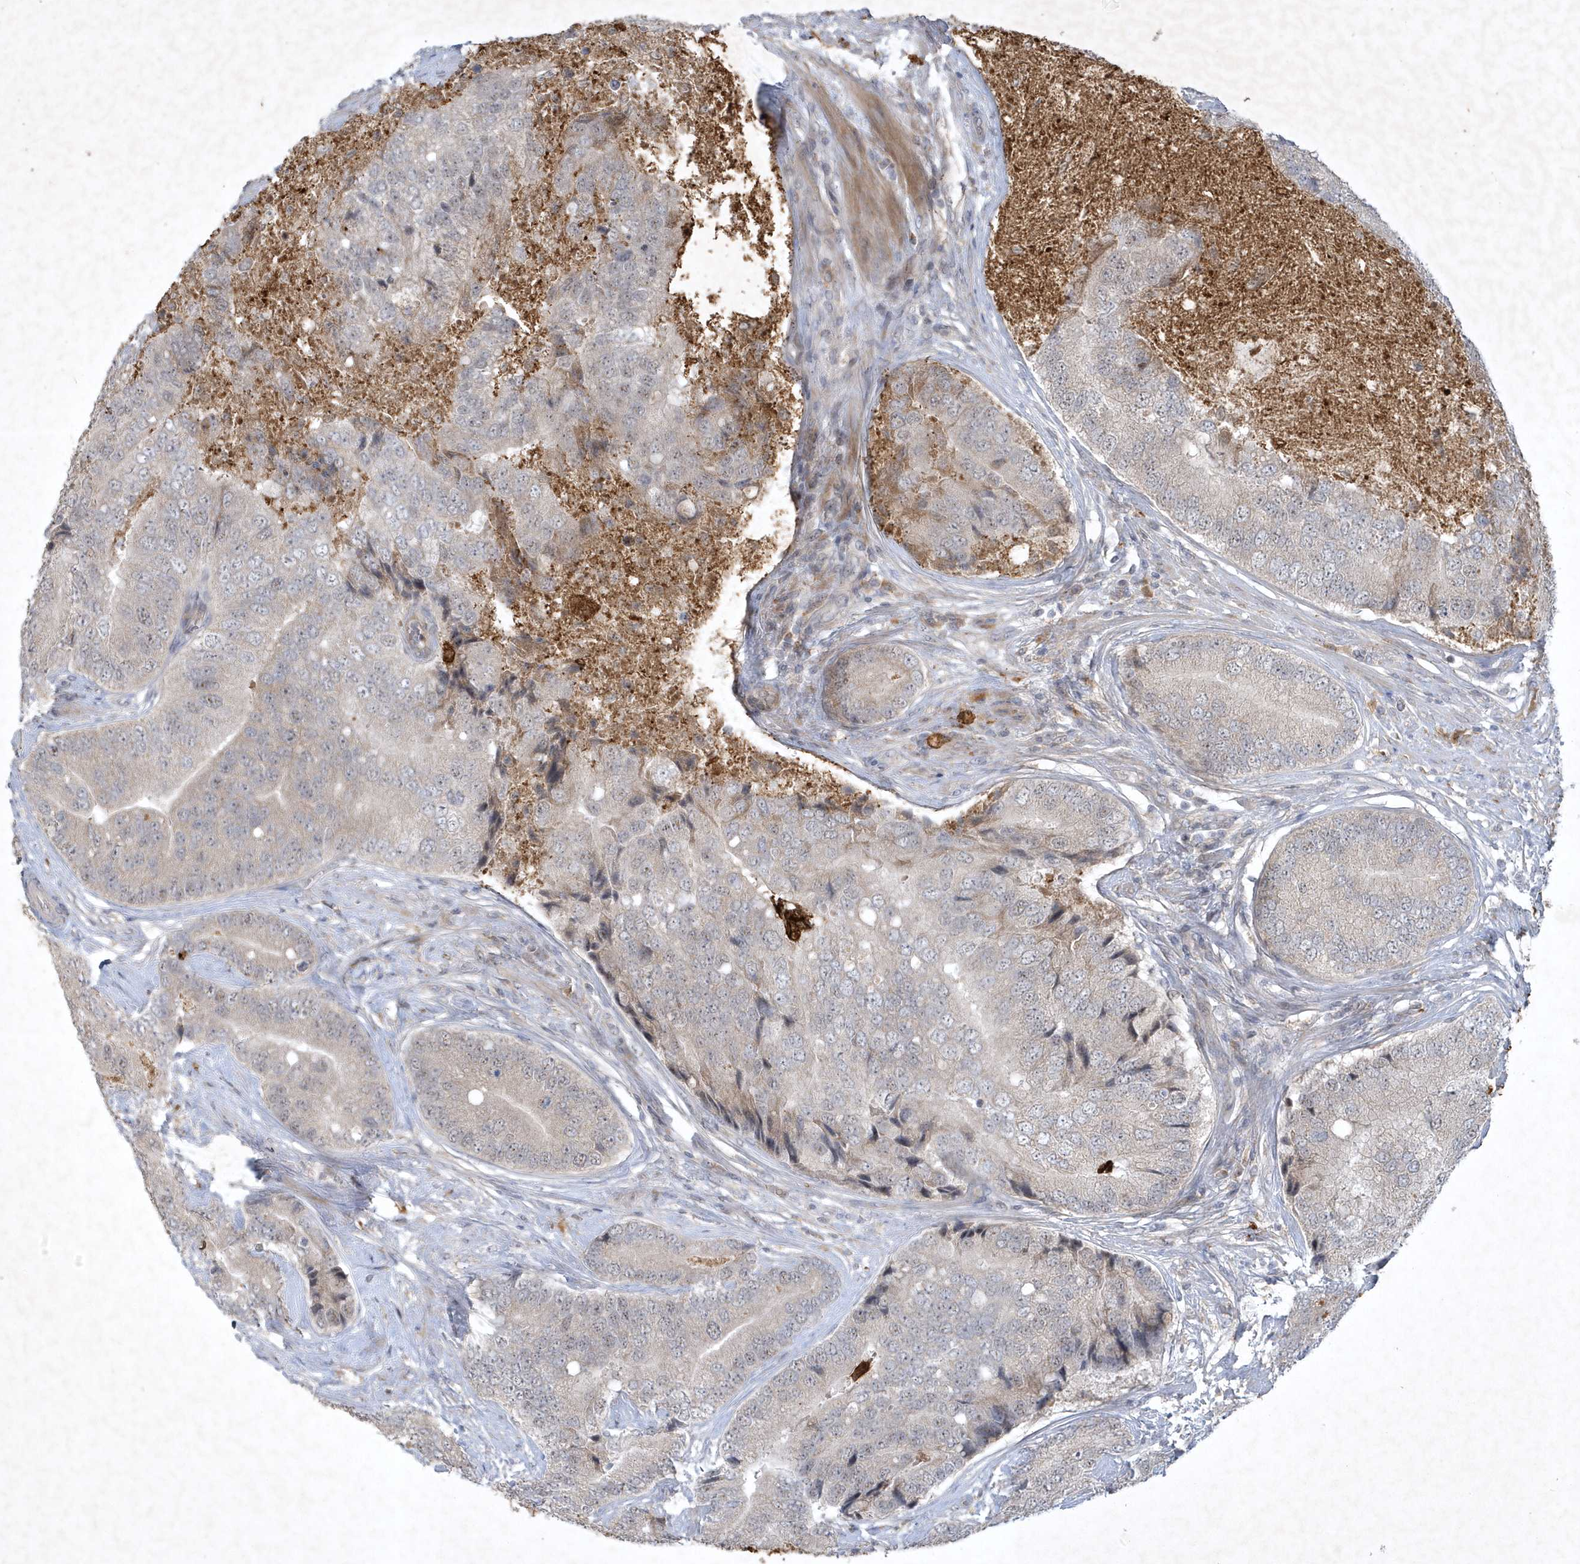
{"staining": {"intensity": "negative", "quantity": "none", "location": "none"}, "tissue": "prostate cancer", "cell_type": "Tumor cells", "image_type": "cancer", "snomed": [{"axis": "morphology", "description": "Adenocarcinoma, High grade"}, {"axis": "topography", "description": "Prostate"}], "caption": "This is a photomicrograph of IHC staining of prostate cancer (adenocarcinoma (high-grade)), which shows no expression in tumor cells.", "gene": "THG1L", "patient": {"sex": "male", "age": 70}}